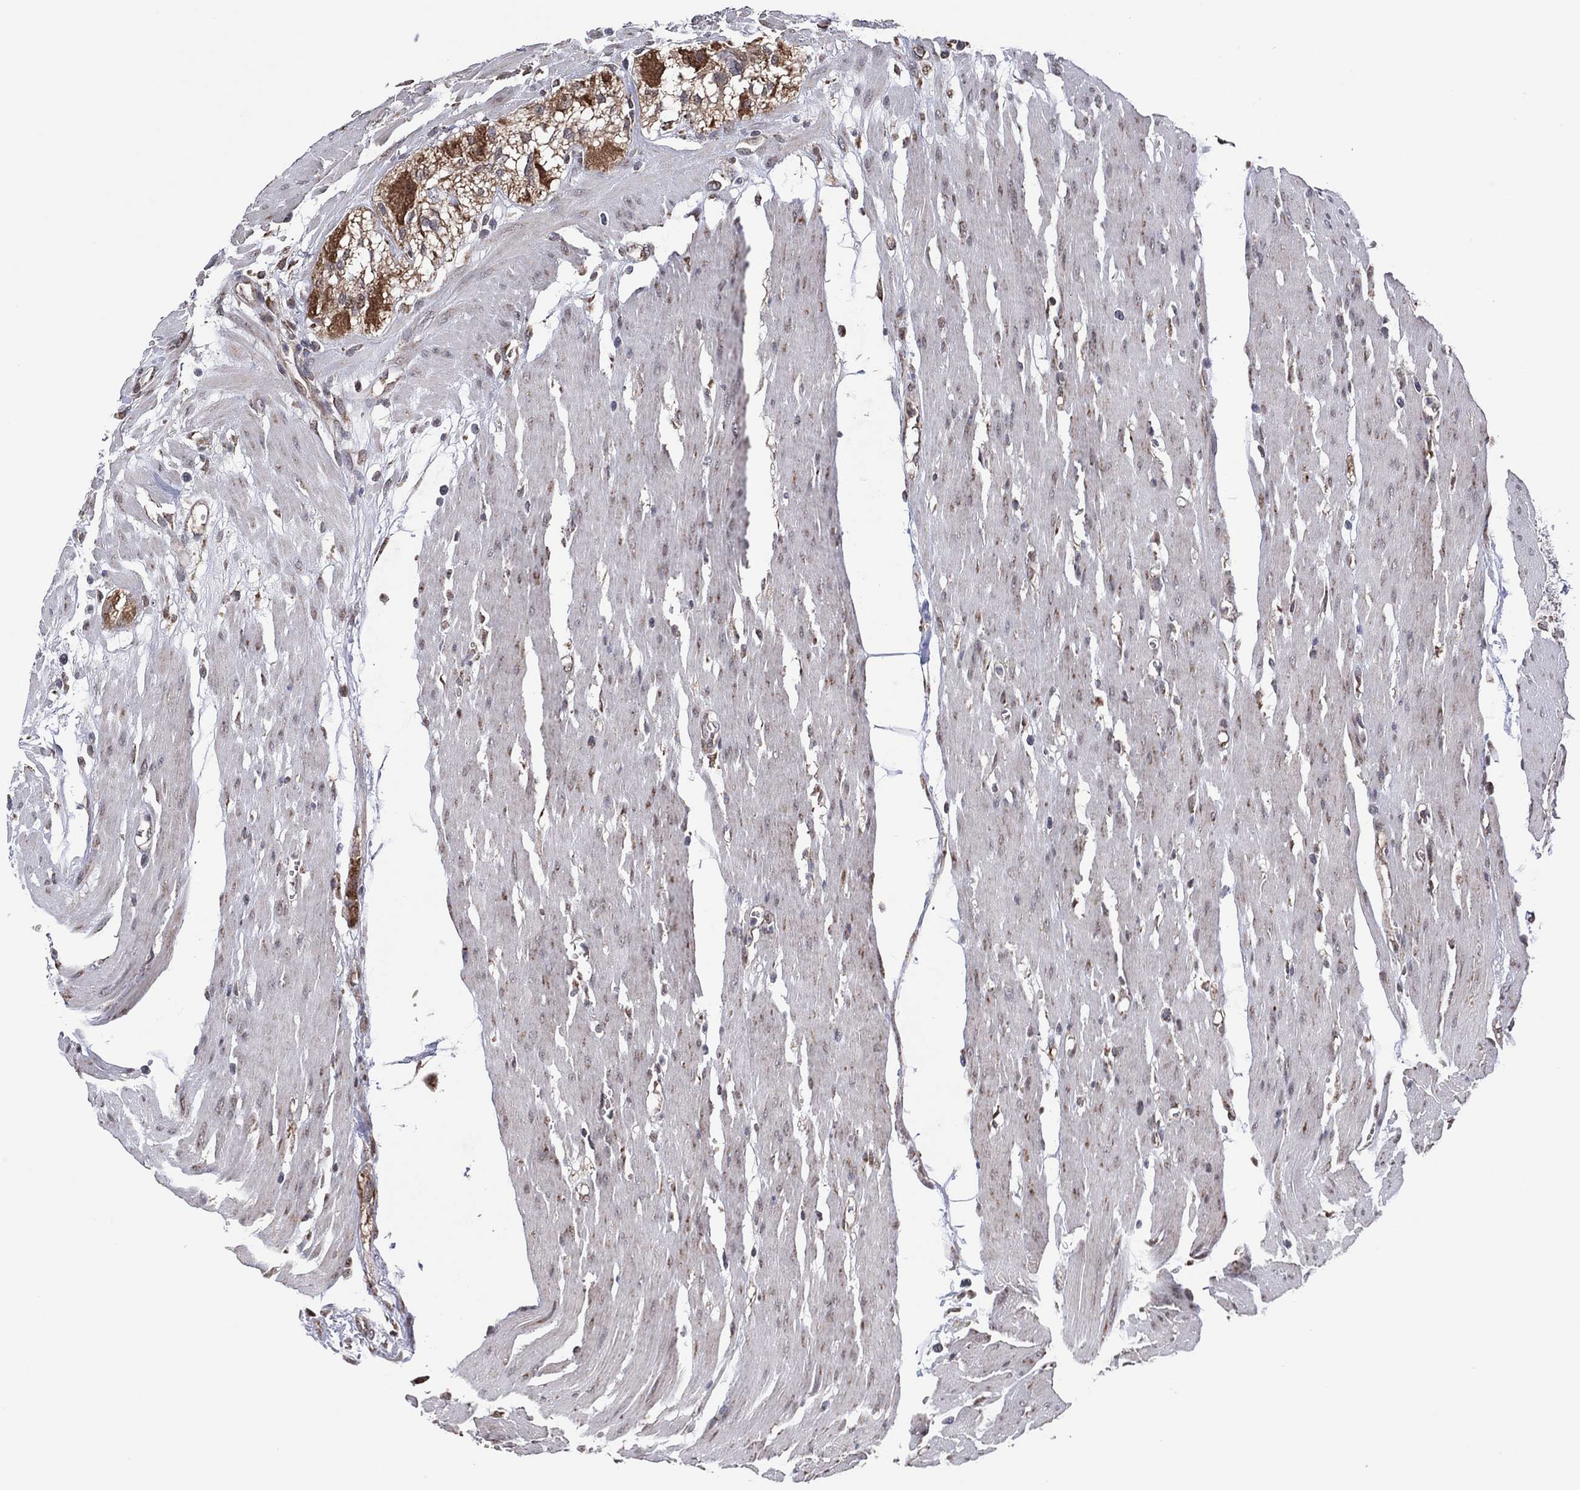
{"staining": {"intensity": "negative", "quantity": "none", "location": "none"}, "tissue": "colon", "cell_type": "Endothelial cells", "image_type": "normal", "snomed": [{"axis": "morphology", "description": "Normal tissue, NOS"}, {"axis": "morphology", "description": "Adenocarcinoma, NOS"}, {"axis": "topography", "description": "Colon"}], "caption": "An immunohistochemistry image of unremarkable colon is shown. There is no staining in endothelial cells of colon.", "gene": "PIDD1", "patient": {"sex": "male", "age": 65}}